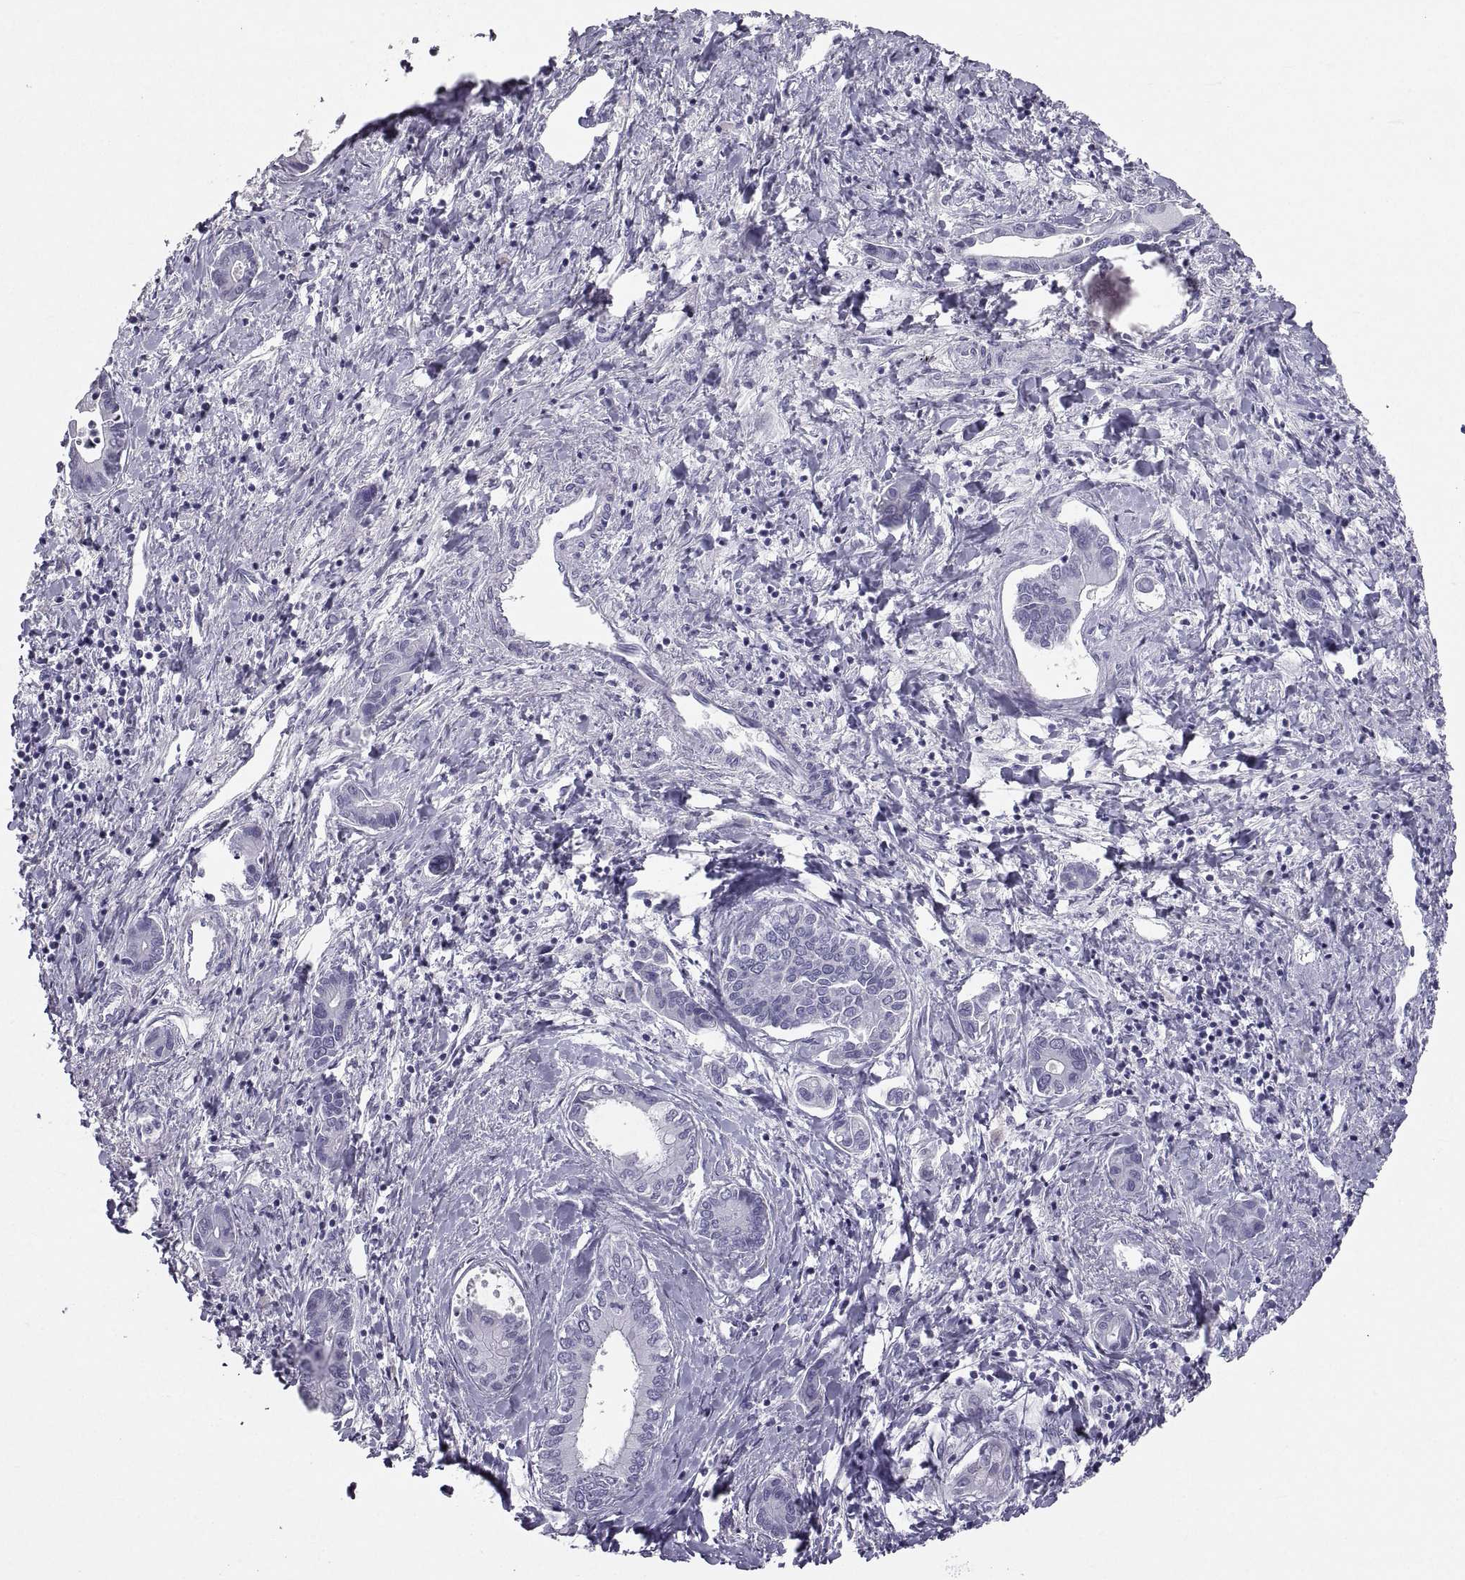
{"staining": {"intensity": "negative", "quantity": "none", "location": "none"}, "tissue": "liver cancer", "cell_type": "Tumor cells", "image_type": "cancer", "snomed": [{"axis": "morphology", "description": "Cholangiocarcinoma"}, {"axis": "topography", "description": "Liver"}], "caption": "An immunohistochemistry (IHC) photomicrograph of cholangiocarcinoma (liver) is shown. There is no staining in tumor cells of cholangiocarcinoma (liver).", "gene": "PCSK1N", "patient": {"sex": "male", "age": 66}}